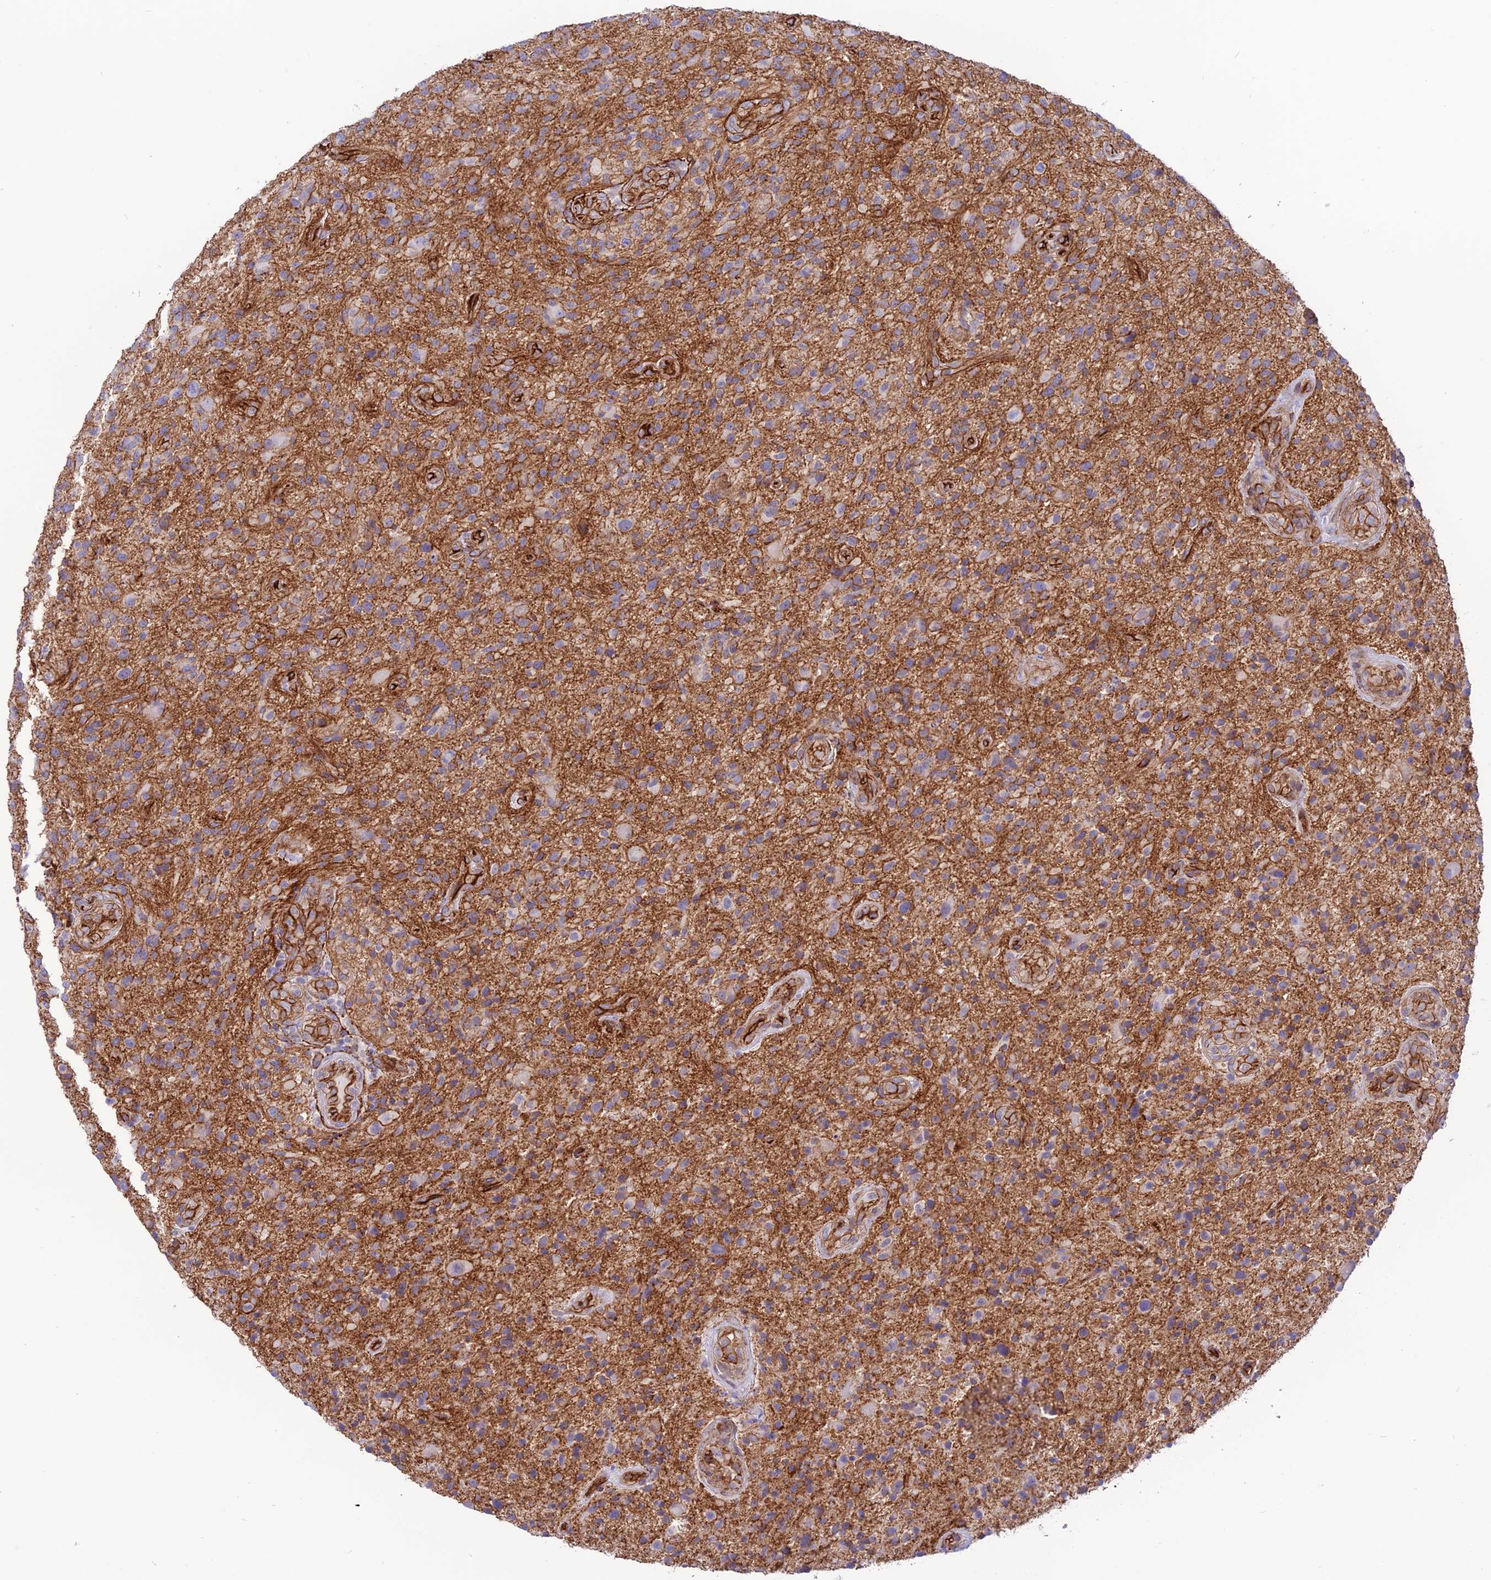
{"staining": {"intensity": "weak", "quantity": "25%-75%", "location": "cytoplasmic/membranous"}, "tissue": "glioma", "cell_type": "Tumor cells", "image_type": "cancer", "snomed": [{"axis": "morphology", "description": "Glioma, malignant, High grade"}, {"axis": "topography", "description": "Brain"}], "caption": "High-grade glioma (malignant) stained for a protein (brown) displays weak cytoplasmic/membranous positive expression in about 25%-75% of tumor cells.", "gene": "YPEL5", "patient": {"sex": "male", "age": 47}}